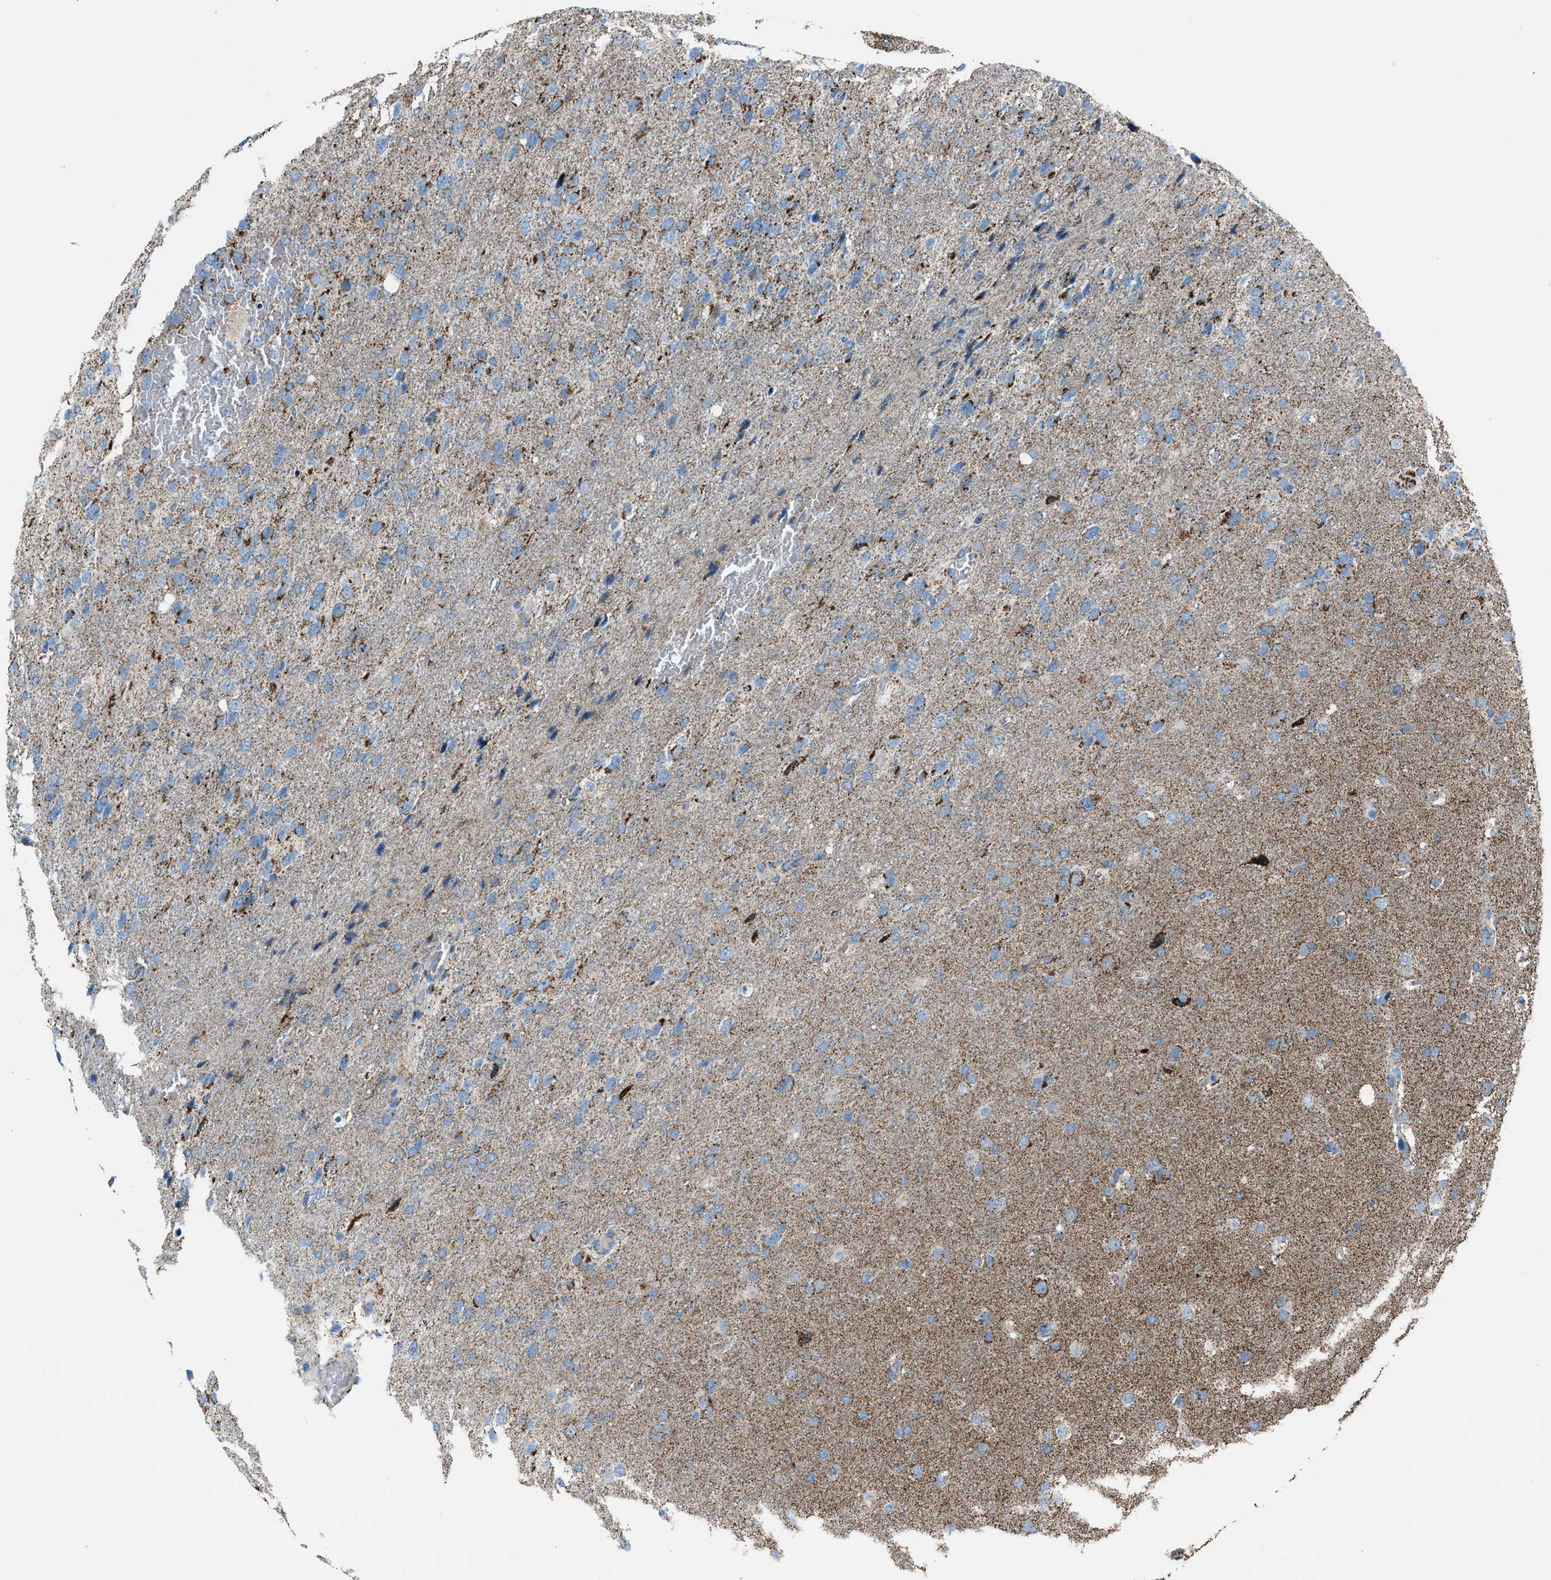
{"staining": {"intensity": "moderate", "quantity": "25%-75%", "location": "cytoplasmic/membranous"}, "tissue": "glioma", "cell_type": "Tumor cells", "image_type": "cancer", "snomed": [{"axis": "morphology", "description": "Glioma, malignant, High grade"}, {"axis": "topography", "description": "Brain"}], "caption": "Protein analysis of glioma tissue reveals moderate cytoplasmic/membranous expression in about 25%-75% of tumor cells.", "gene": "MDH2", "patient": {"sex": "female", "age": 58}}